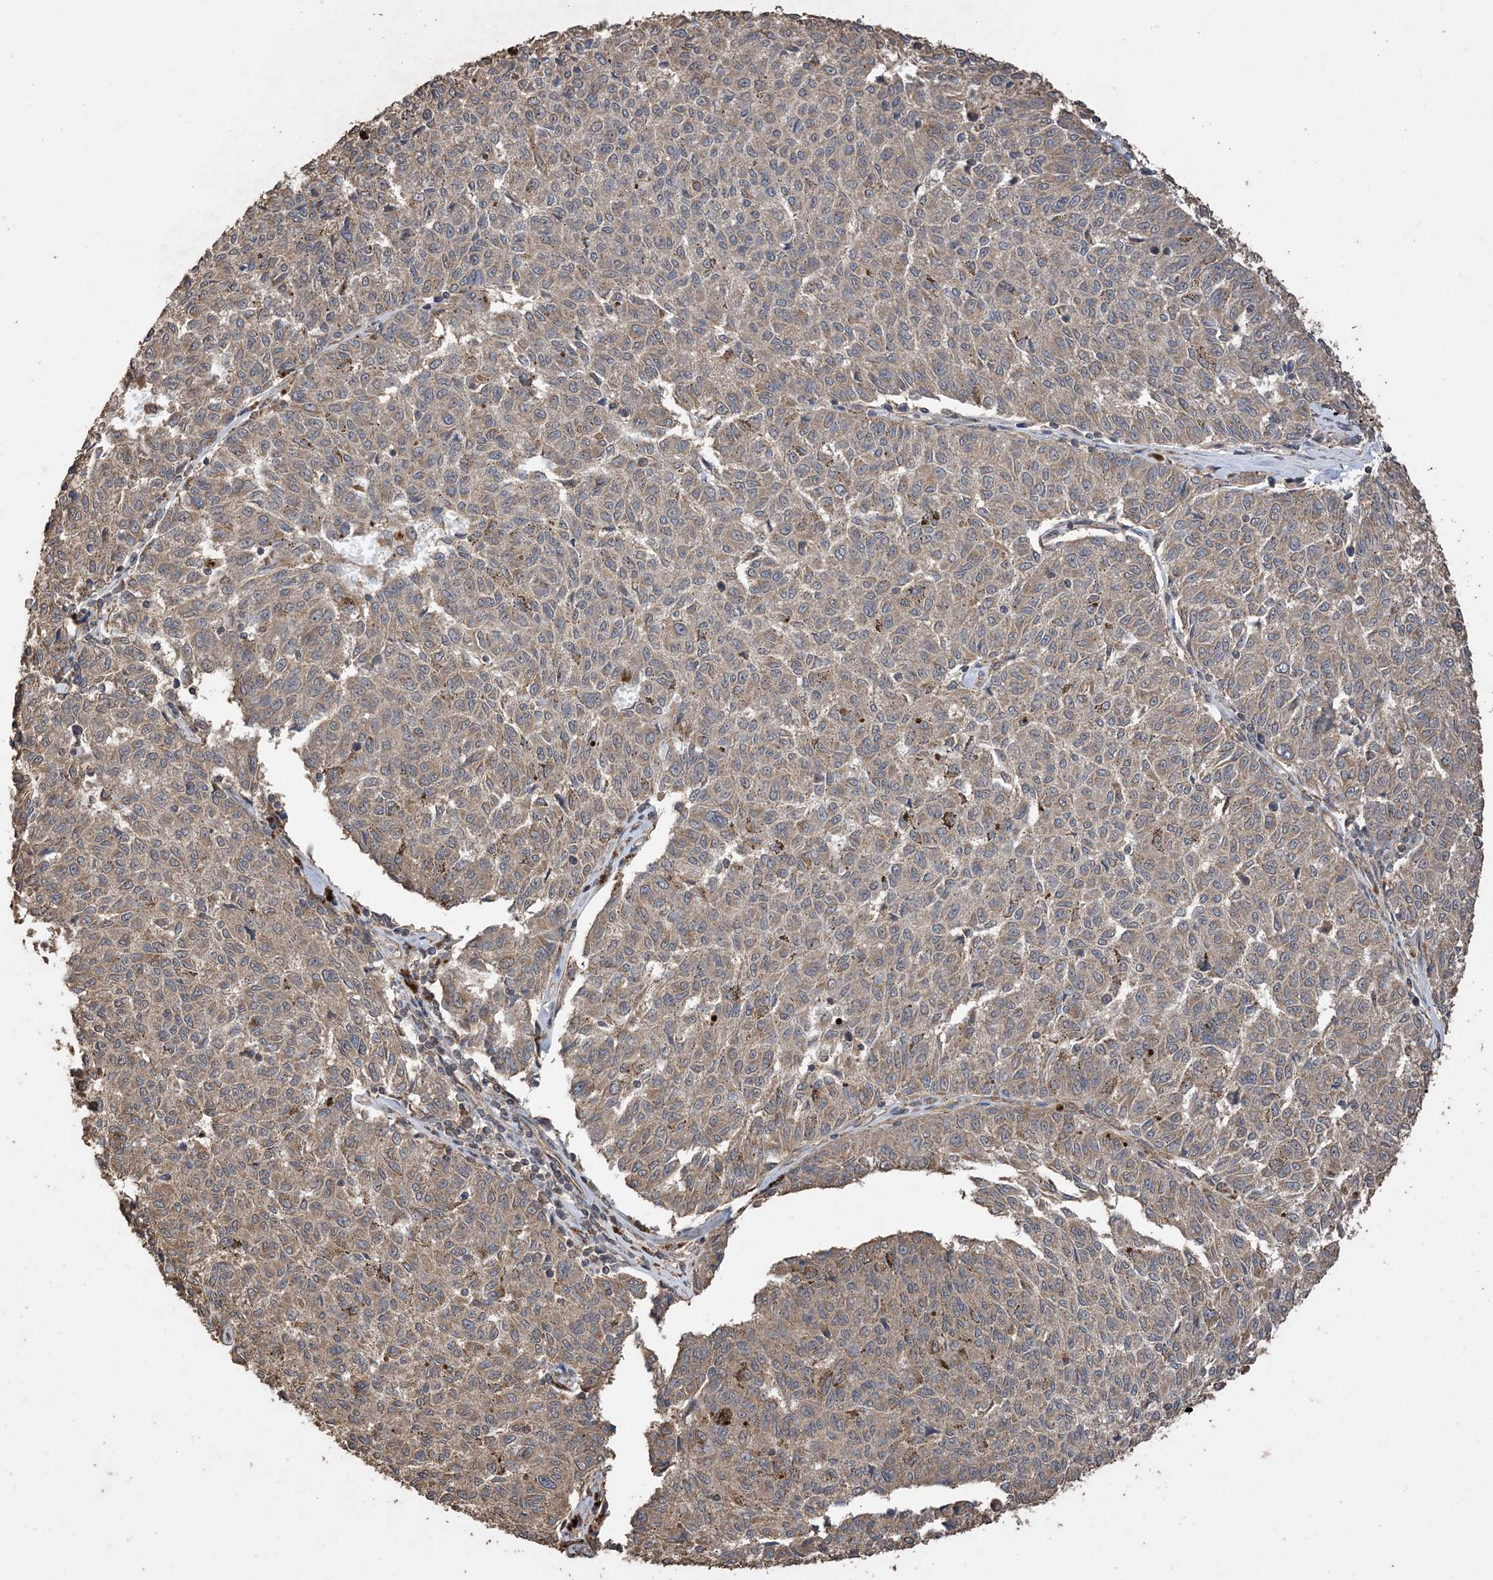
{"staining": {"intensity": "weak", "quantity": ">75%", "location": "cytoplasmic/membranous"}, "tissue": "melanoma", "cell_type": "Tumor cells", "image_type": "cancer", "snomed": [{"axis": "morphology", "description": "Malignant melanoma, NOS"}, {"axis": "topography", "description": "Skin"}], "caption": "Protein analysis of malignant melanoma tissue demonstrates weak cytoplasmic/membranous positivity in approximately >75% of tumor cells.", "gene": "ZKSCAN5", "patient": {"sex": "female", "age": 72}}